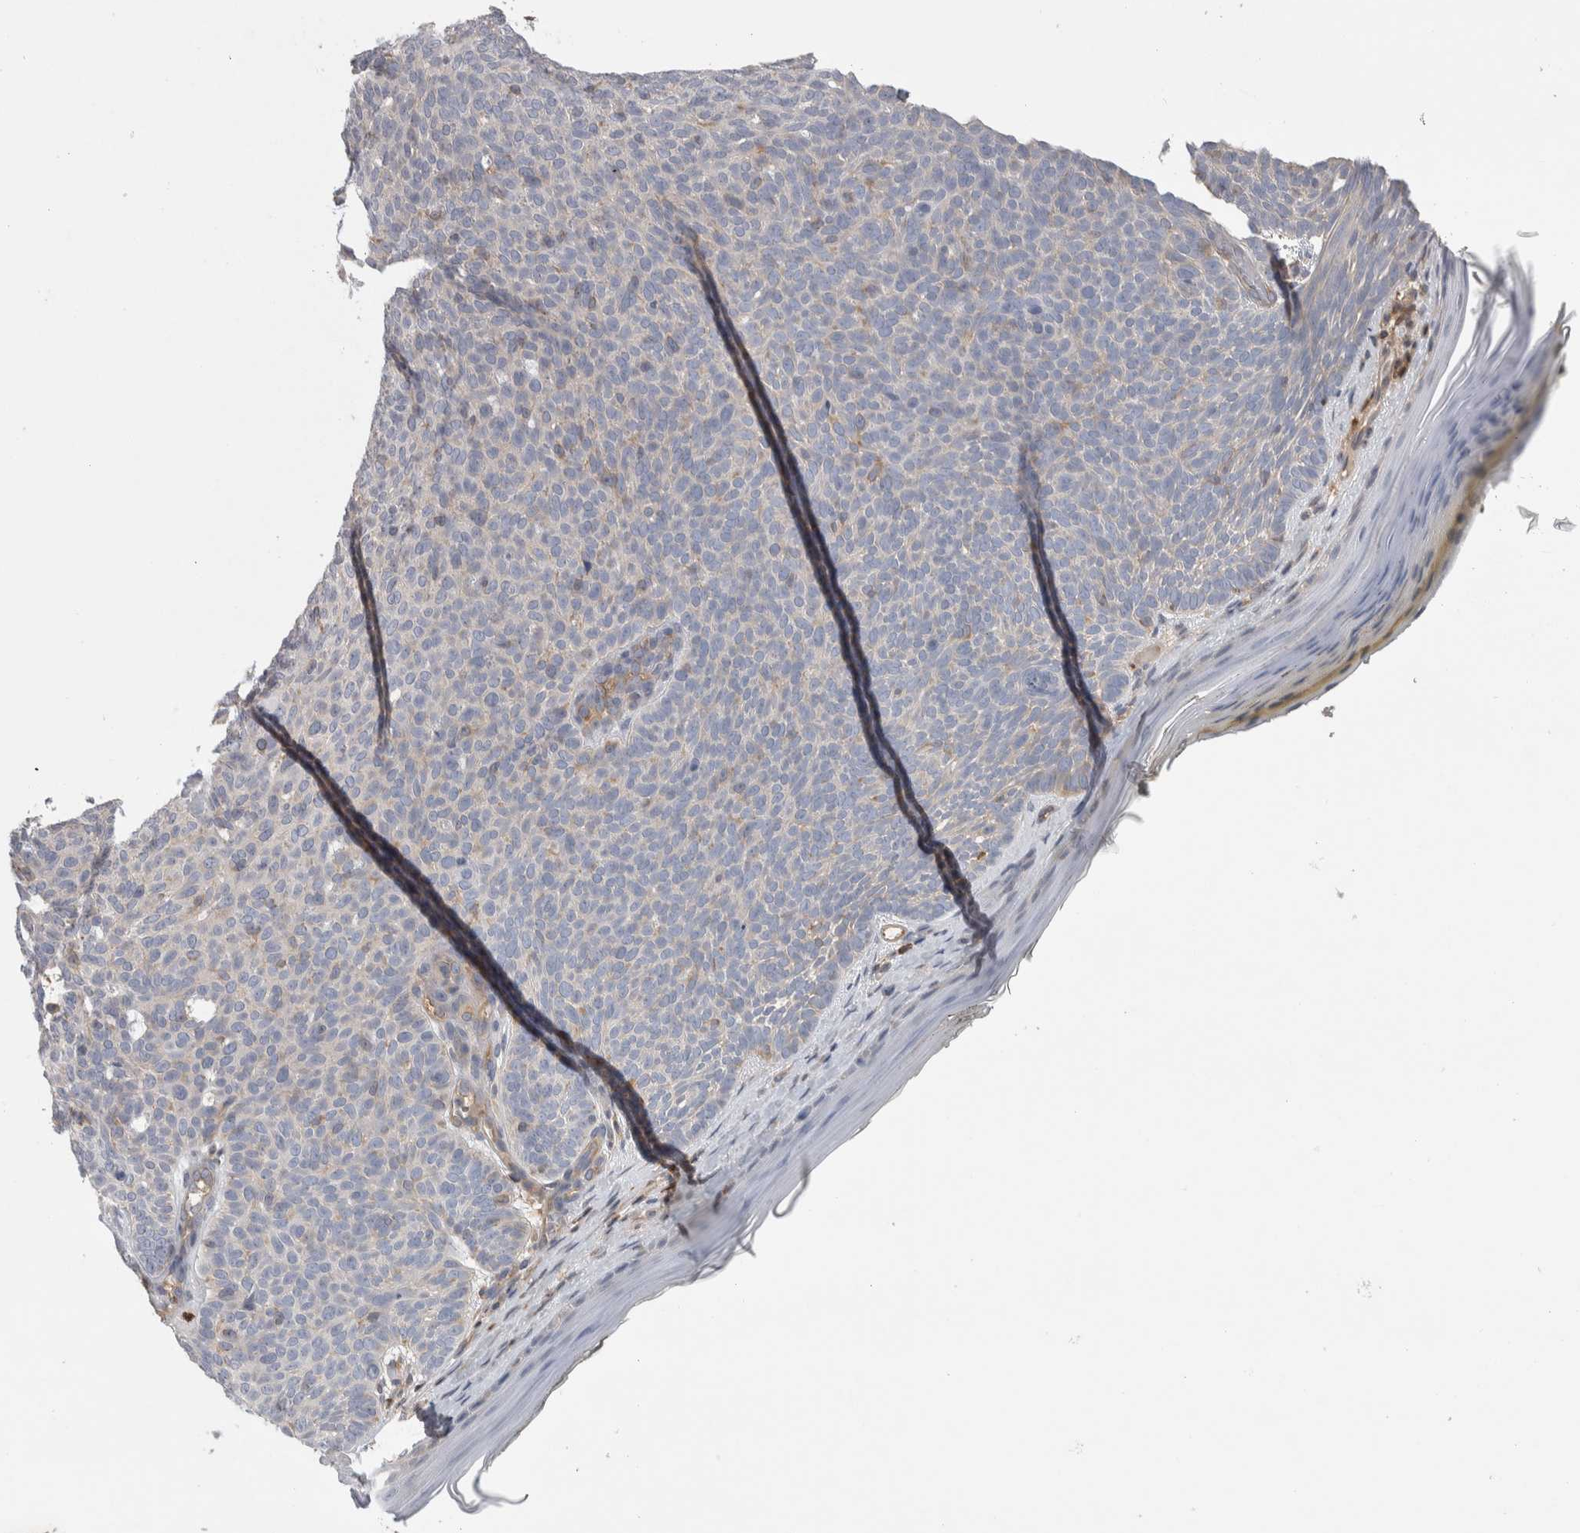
{"staining": {"intensity": "negative", "quantity": "none", "location": "none"}, "tissue": "skin cancer", "cell_type": "Tumor cells", "image_type": "cancer", "snomed": [{"axis": "morphology", "description": "Basal cell carcinoma"}, {"axis": "topography", "description": "Skin"}], "caption": "Immunohistochemistry photomicrograph of human skin cancer (basal cell carcinoma) stained for a protein (brown), which demonstrates no expression in tumor cells.", "gene": "NFKB2", "patient": {"sex": "male", "age": 61}}